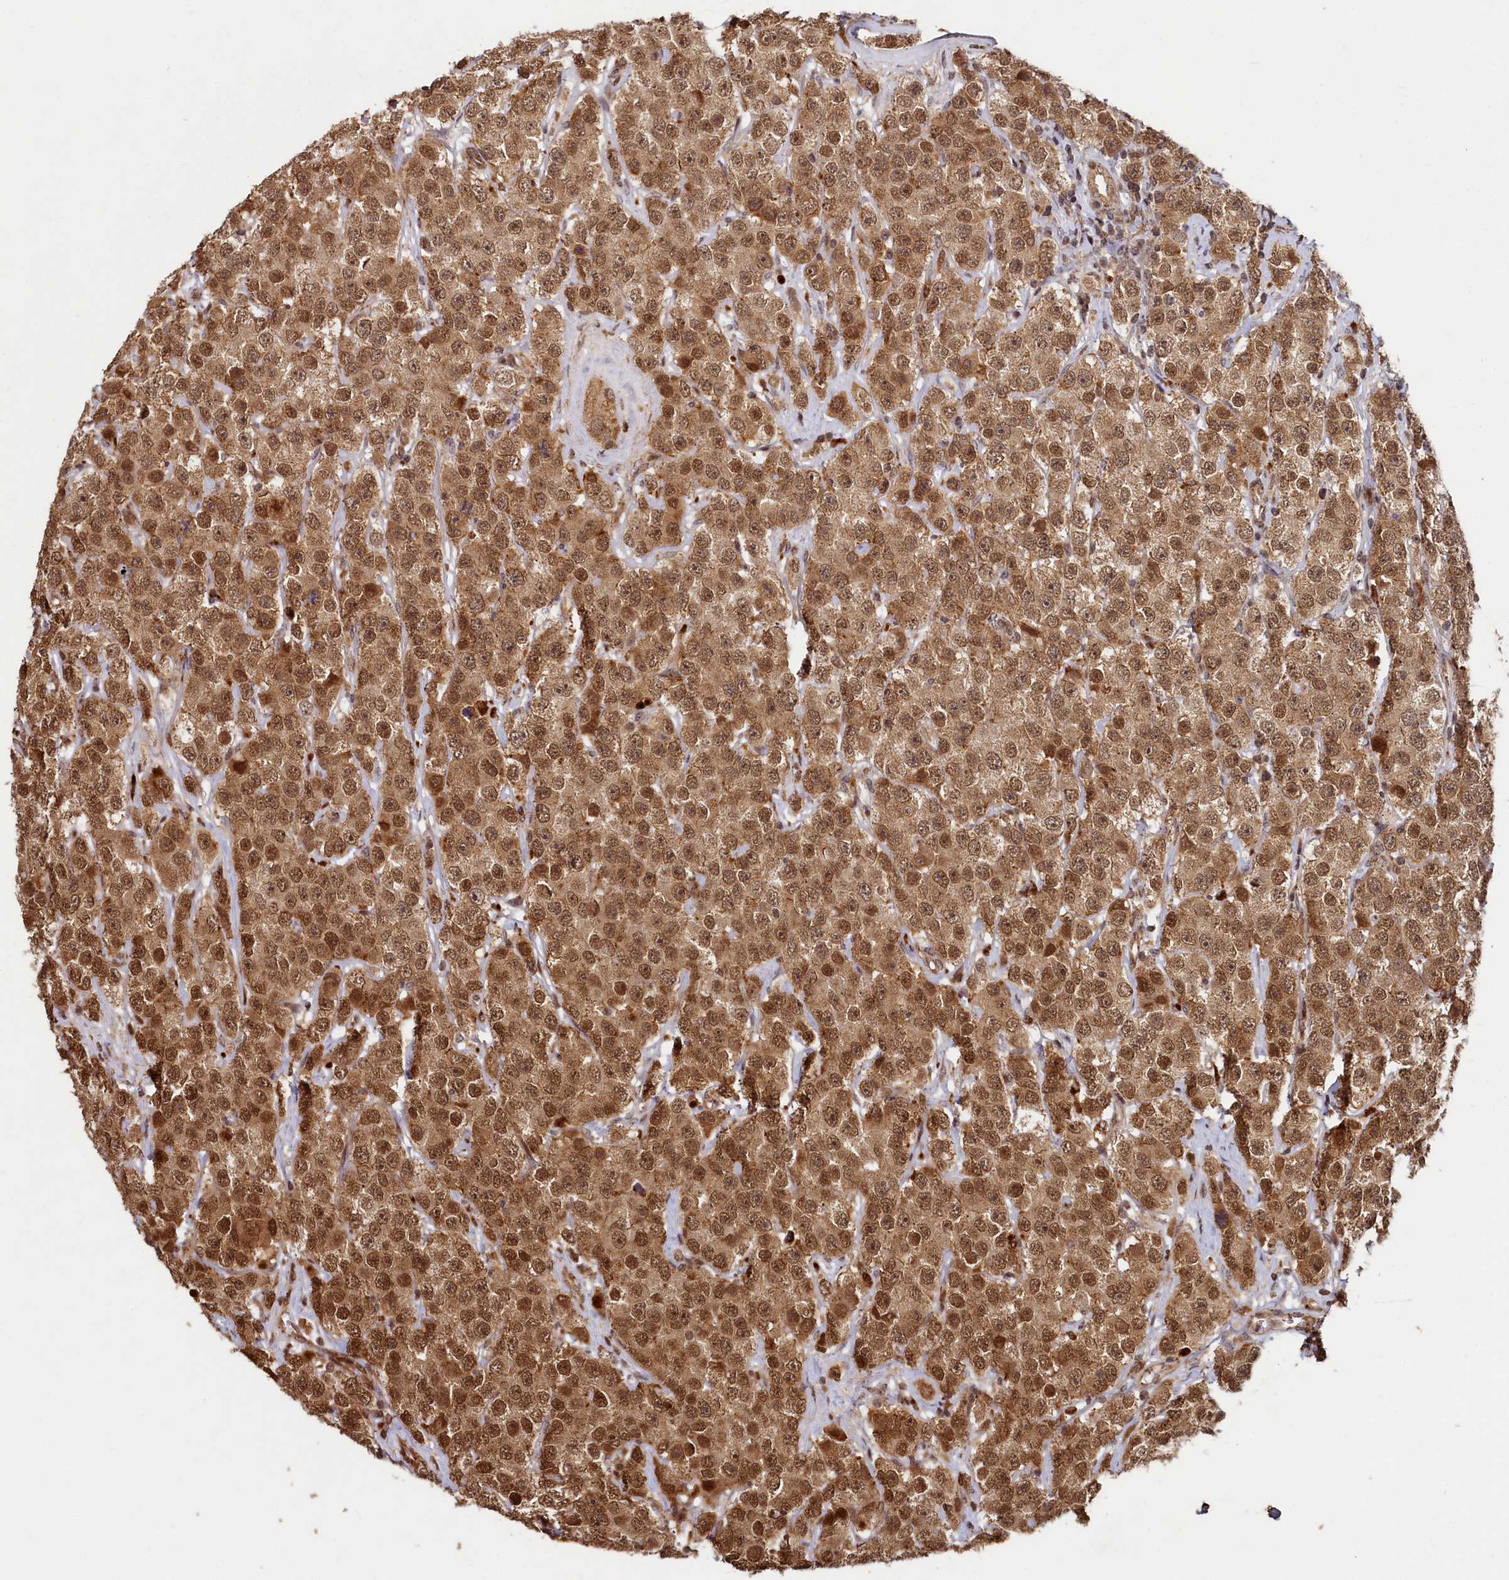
{"staining": {"intensity": "moderate", "quantity": ">75%", "location": "cytoplasmic/membranous,nuclear"}, "tissue": "testis cancer", "cell_type": "Tumor cells", "image_type": "cancer", "snomed": [{"axis": "morphology", "description": "Seminoma, NOS"}, {"axis": "topography", "description": "Testis"}], "caption": "Human testis cancer stained for a protein (brown) shows moderate cytoplasmic/membranous and nuclear positive expression in about >75% of tumor cells.", "gene": "TRIM23", "patient": {"sex": "male", "age": 28}}